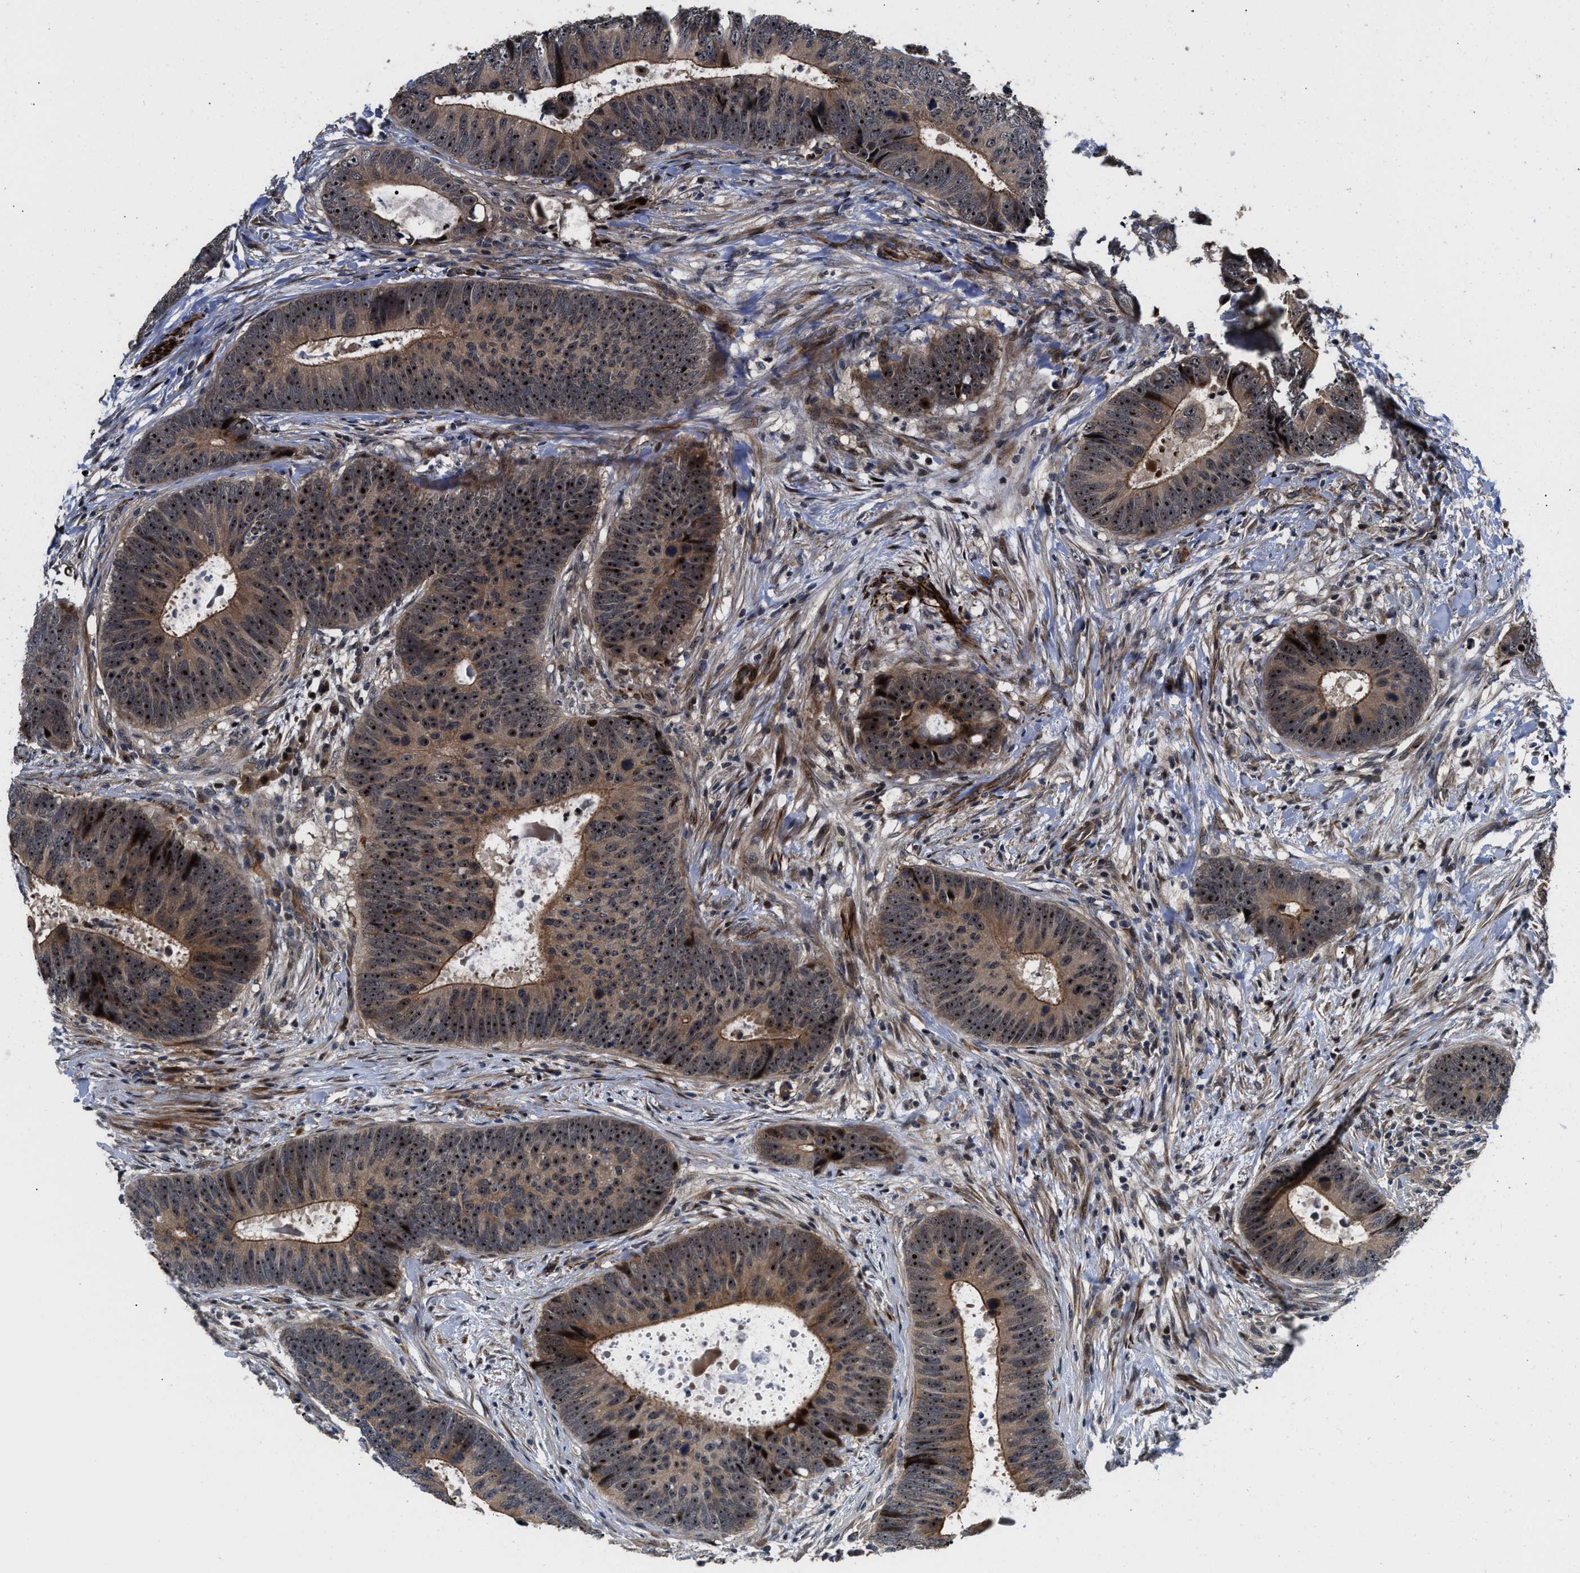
{"staining": {"intensity": "strong", "quantity": ">75%", "location": "cytoplasmic/membranous,nuclear"}, "tissue": "colorectal cancer", "cell_type": "Tumor cells", "image_type": "cancer", "snomed": [{"axis": "morphology", "description": "Adenocarcinoma, NOS"}, {"axis": "topography", "description": "Colon"}], "caption": "High-power microscopy captured an immunohistochemistry (IHC) micrograph of colorectal cancer, revealing strong cytoplasmic/membranous and nuclear expression in approximately >75% of tumor cells.", "gene": "ALDH3A2", "patient": {"sex": "male", "age": 56}}